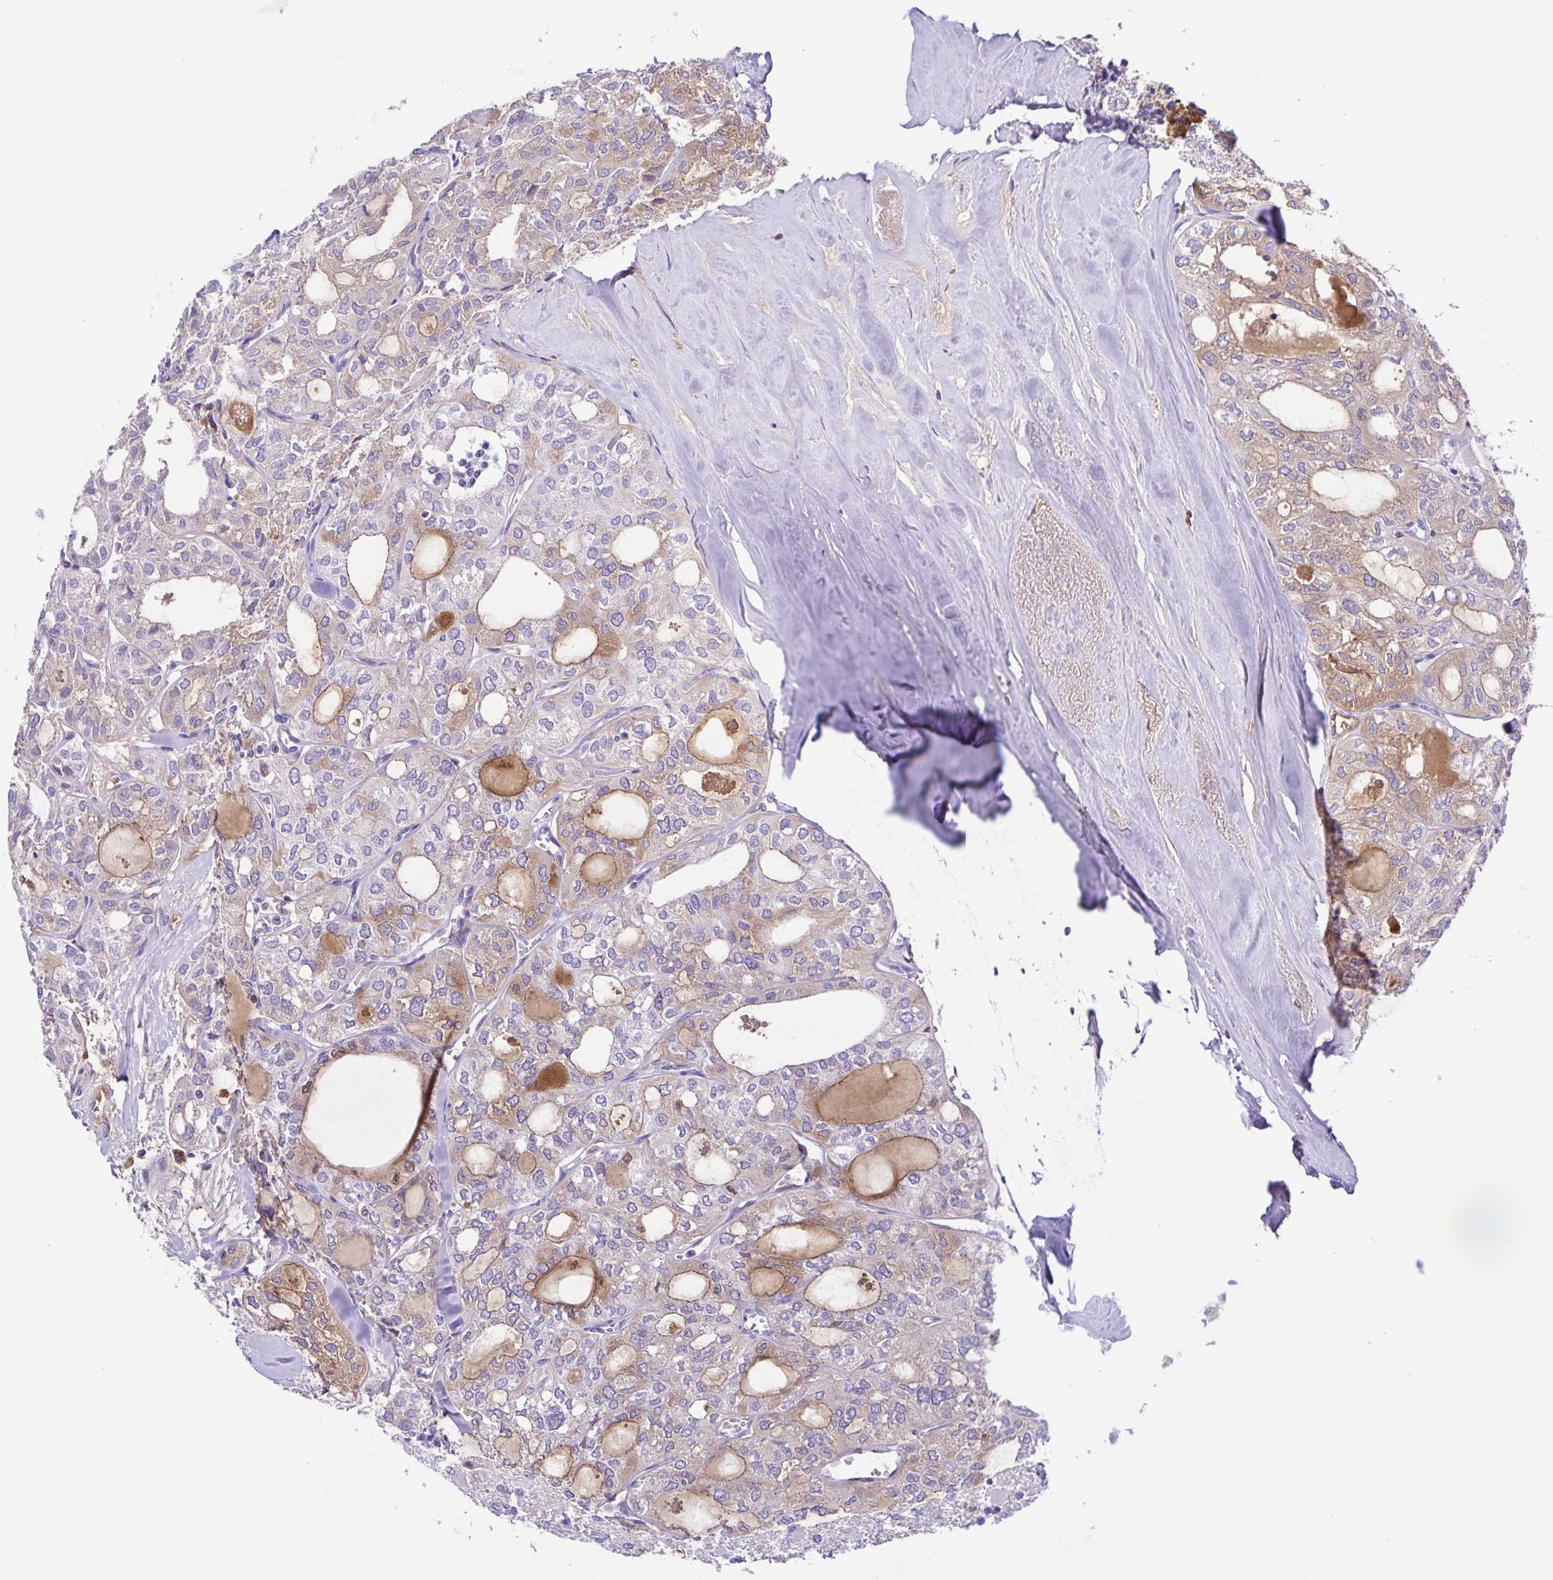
{"staining": {"intensity": "weak", "quantity": "25%-75%", "location": "cytoplasmic/membranous,nuclear"}, "tissue": "thyroid cancer", "cell_type": "Tumor cells", "image_type": "cancer", "snomed": [{"axis": "morphology", "description": "Follicular adenoma carcinoma, NOS"}, {"axis": "topography", "description": "Thyroid gland"}], "caption": "Protein expression analysis of human thyroid cancer reveals weak cytoplasmic/membranous and nuclear expression in approximately 25%-75% of tumor cells. (IHC, brightfield microscopy, high magnification).", "gene": "IGFL1", "patient": {"sex": "male", "age": 75}}